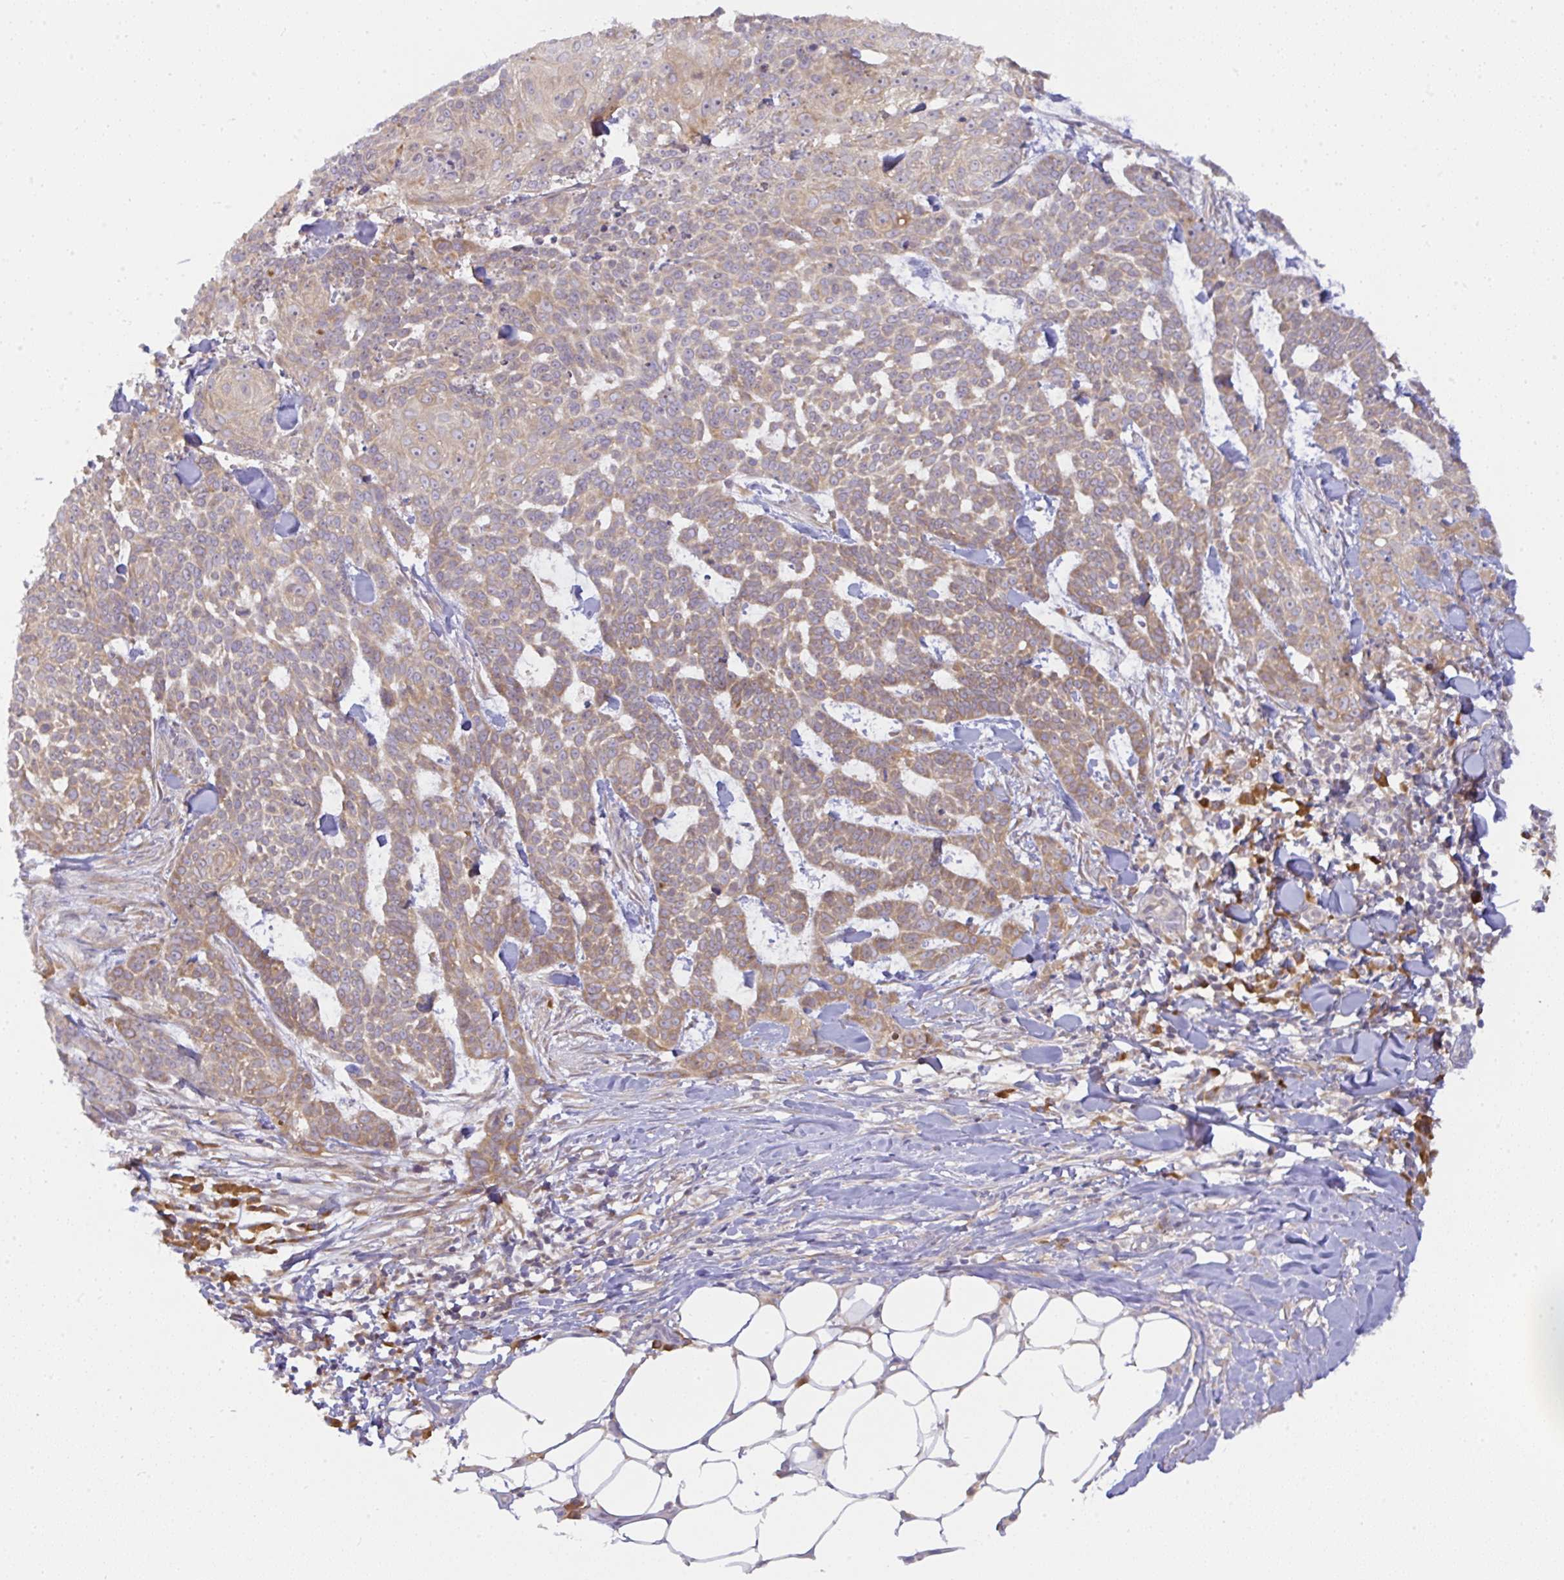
{"staining": {"intensity": "weak", "quantity": ">75%", "location": "cytoplasmic/membranous"}, "tissue": "skin cancer", "cell_type": "Tumor cells", "image_type": "cancer", "snomed": [{"axis": "morphology", "description": "Basal cell carcinoma"}, {"axis": "topography", "description": "Skin"}], "caption": "A brown stain shows weak cytoplasmic/membranous staining of a protein in human skin cancer tumor cells.", "gene": "DERL2", "patient": {"sex": "female", "age": 93}}